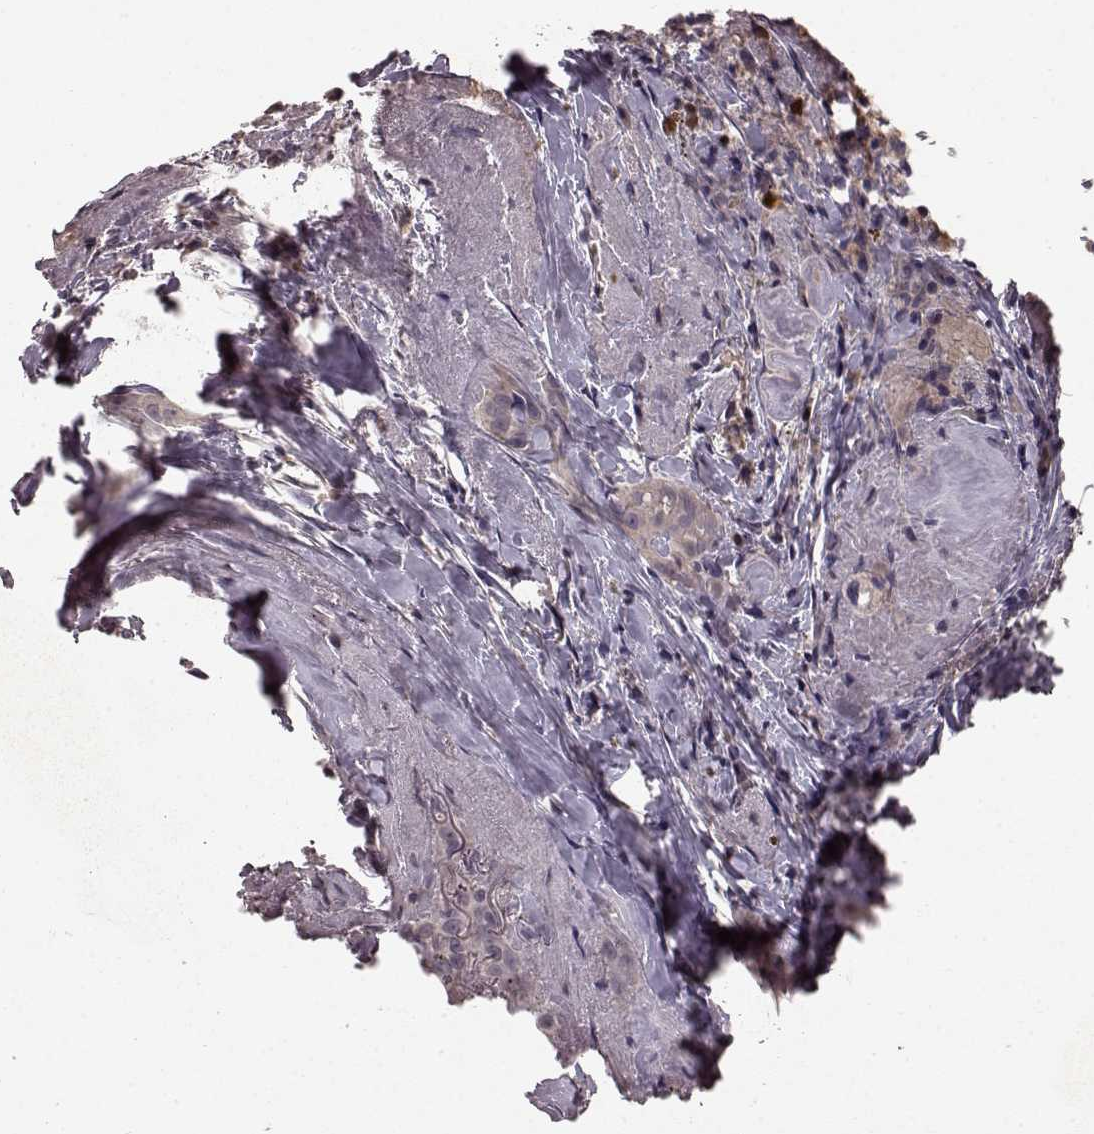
{"staining": {"intensity": "negative", "quantity": "none", "location": "none"}, "tissue": "thyroid cancer", "cell_type": "Tumor cells", "image_type": "cancer", "snomed": [{"axis": "morphology", "description": "Papillary adenocarcinoma, NOS"}, {"axis": "morphology", "description": "Papillary adenoma metastatic"}, {"axis": "topography", "description": "Thyroid gland"}], "caption": "A photomicrograph of papillary adenoma metastatic (thyroid) stained for a protein reveals no brown staining in tumor cells.", "gene": "SLC22A18", "patient": {"sex": "female", "age": 50}}